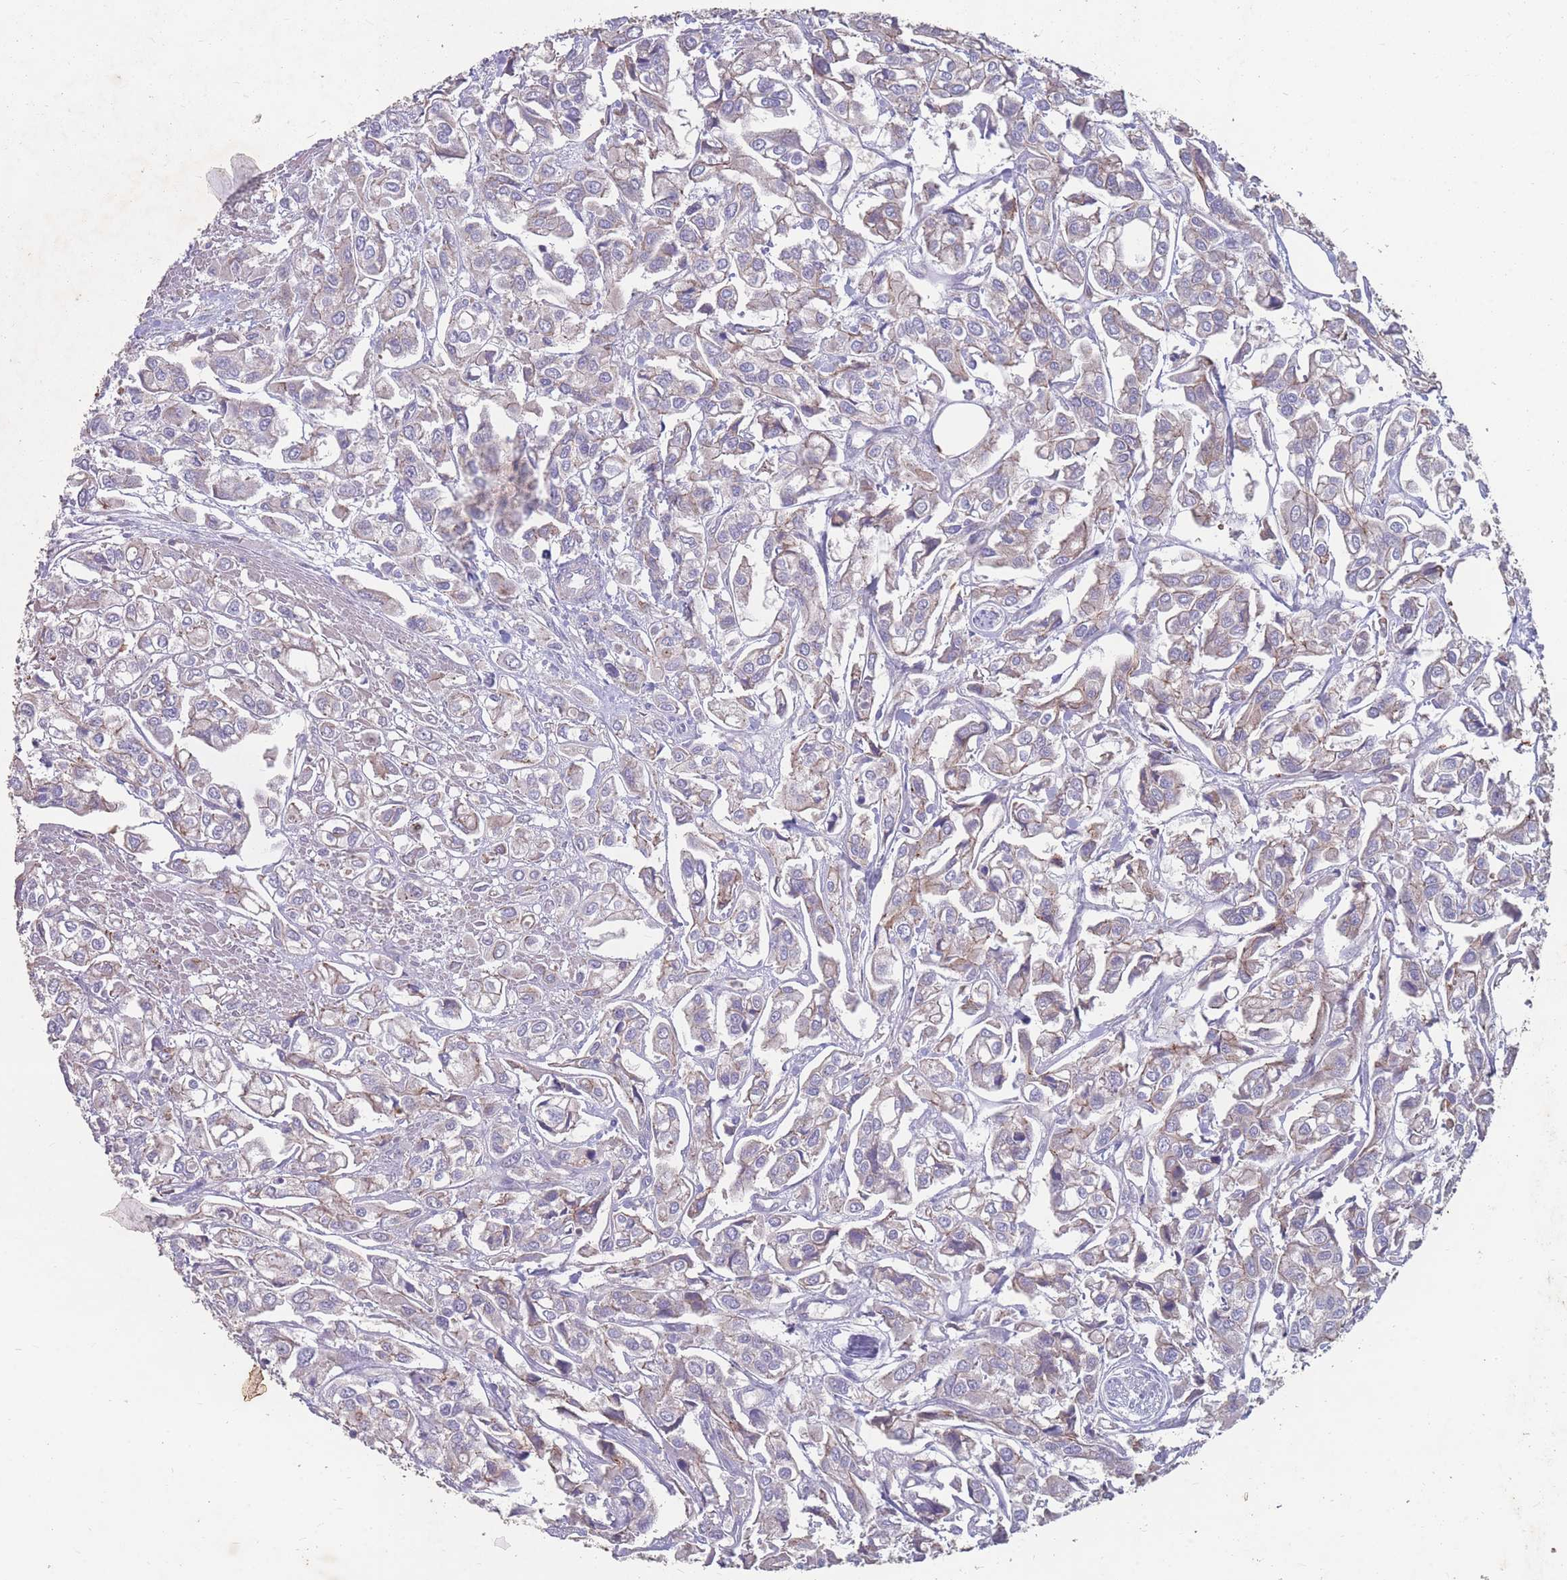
{"staining": {"intensity": "negative", "quantity": "none", "location": "none"}, "tissue": "urothelial cancer", "cell_type": "Tumor cells", "image_type": "cancer", "snomed": [{"axis": "morphology", "description": "Urothelial carcinoma, High grade"}, {"axis": "topography", "description": "Urinary bladder"}], "caption": "Immunohistochemical staining of urothelial carcinoma (high-grade) displays no significant staining in tumor cells. The staining is performed using DAB brown chromogen with nuclei counter-stained in using hematoxylin.", "gene": "CD33", "patient": {"sex": "male", "age": 67}}